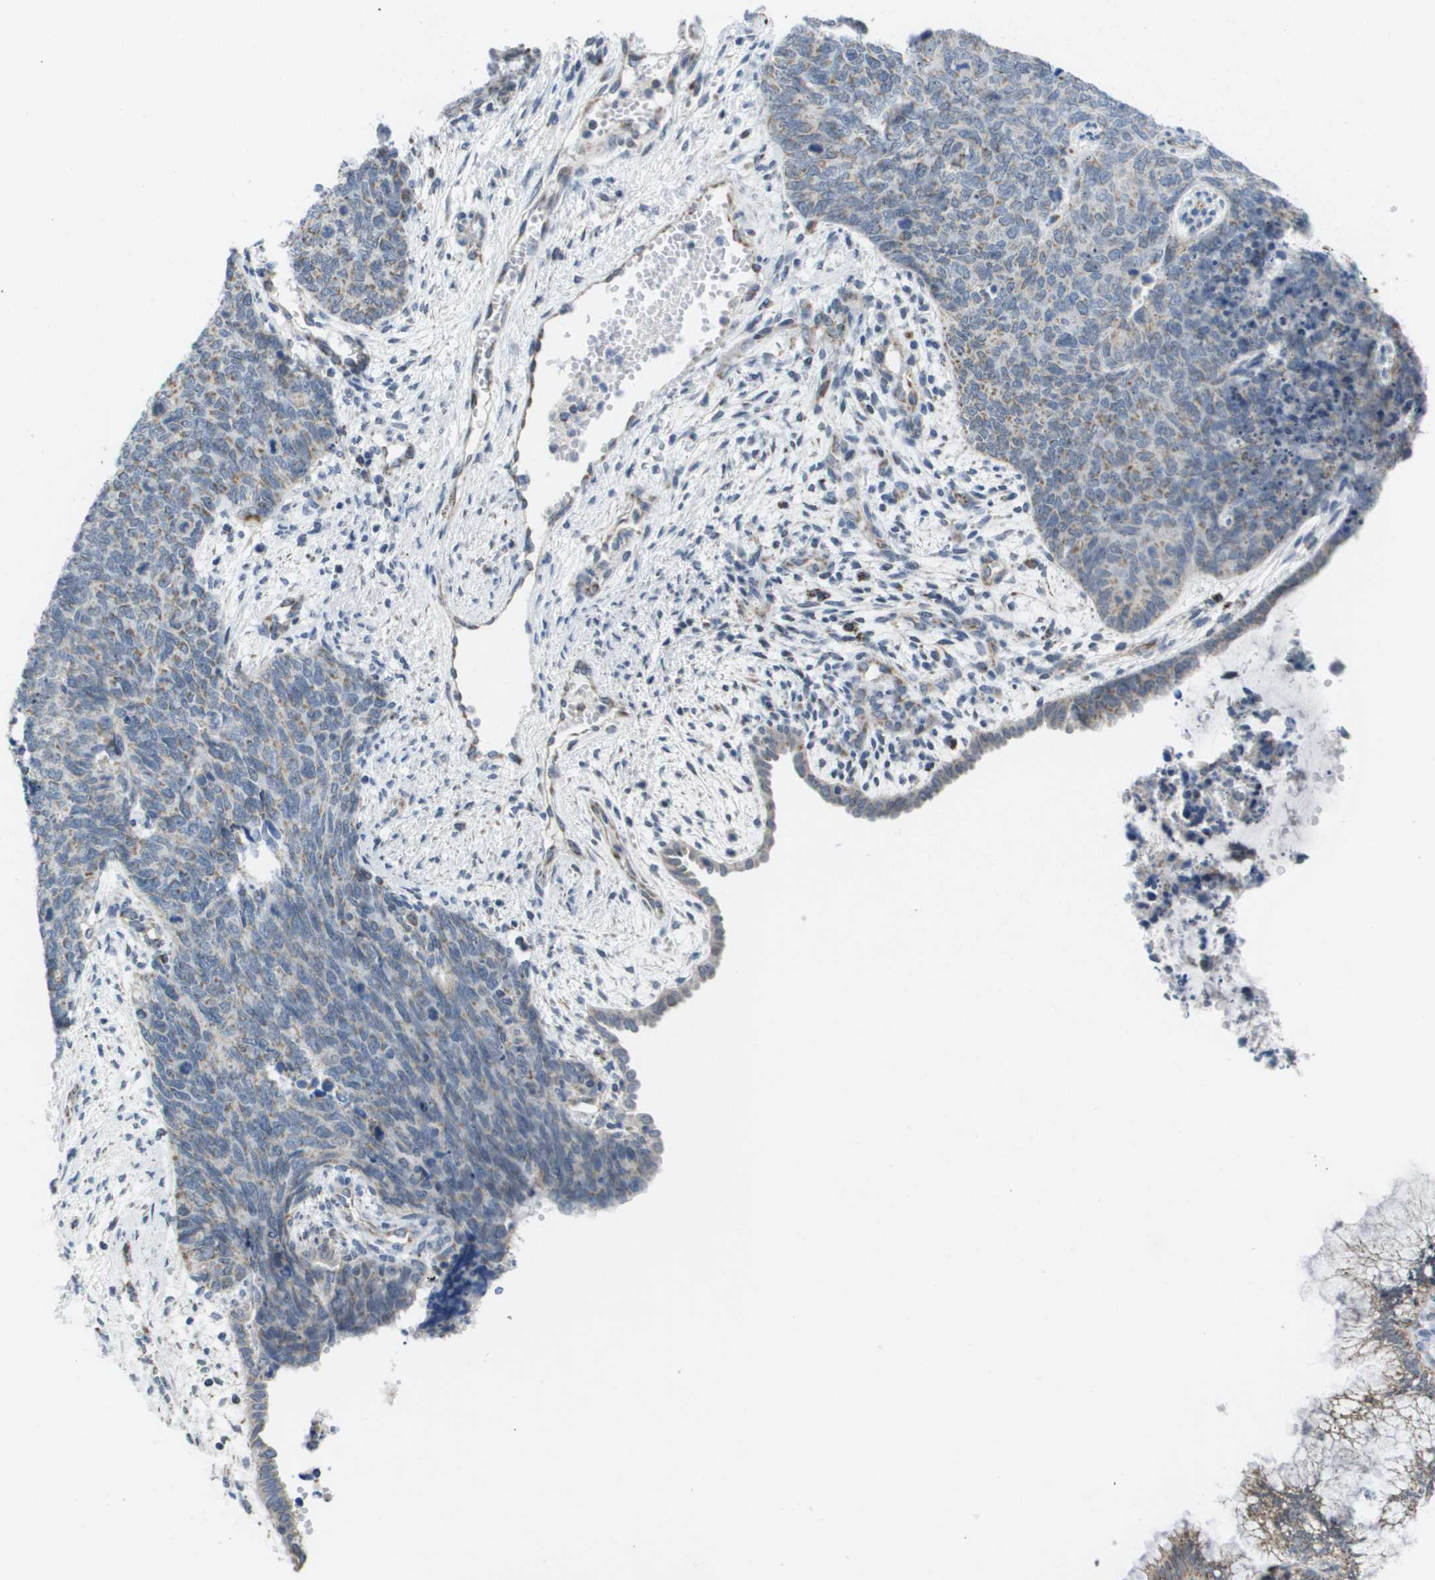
{"staining": {"intensity": "weak", "quantity": "<25%", "location": "cytoplasmic/membranous"}, "tissue": "cervical cancer", "cell_type": "Tumor cells", "image_type": "cancer", "snomed": [{"axis": "morphology", "description": "Squamous cell carcinoma, NOS"}, {"axis": "topography", "description": "Cervix"}], "caption": "An IHC image of squamous cell carcinoma (cervical) is shown. There is no staining in tumor cells of squamous cell carcinoma (cervical).", "gene": "TMEM223", "patient": {"sex": "female", "age": 63}}